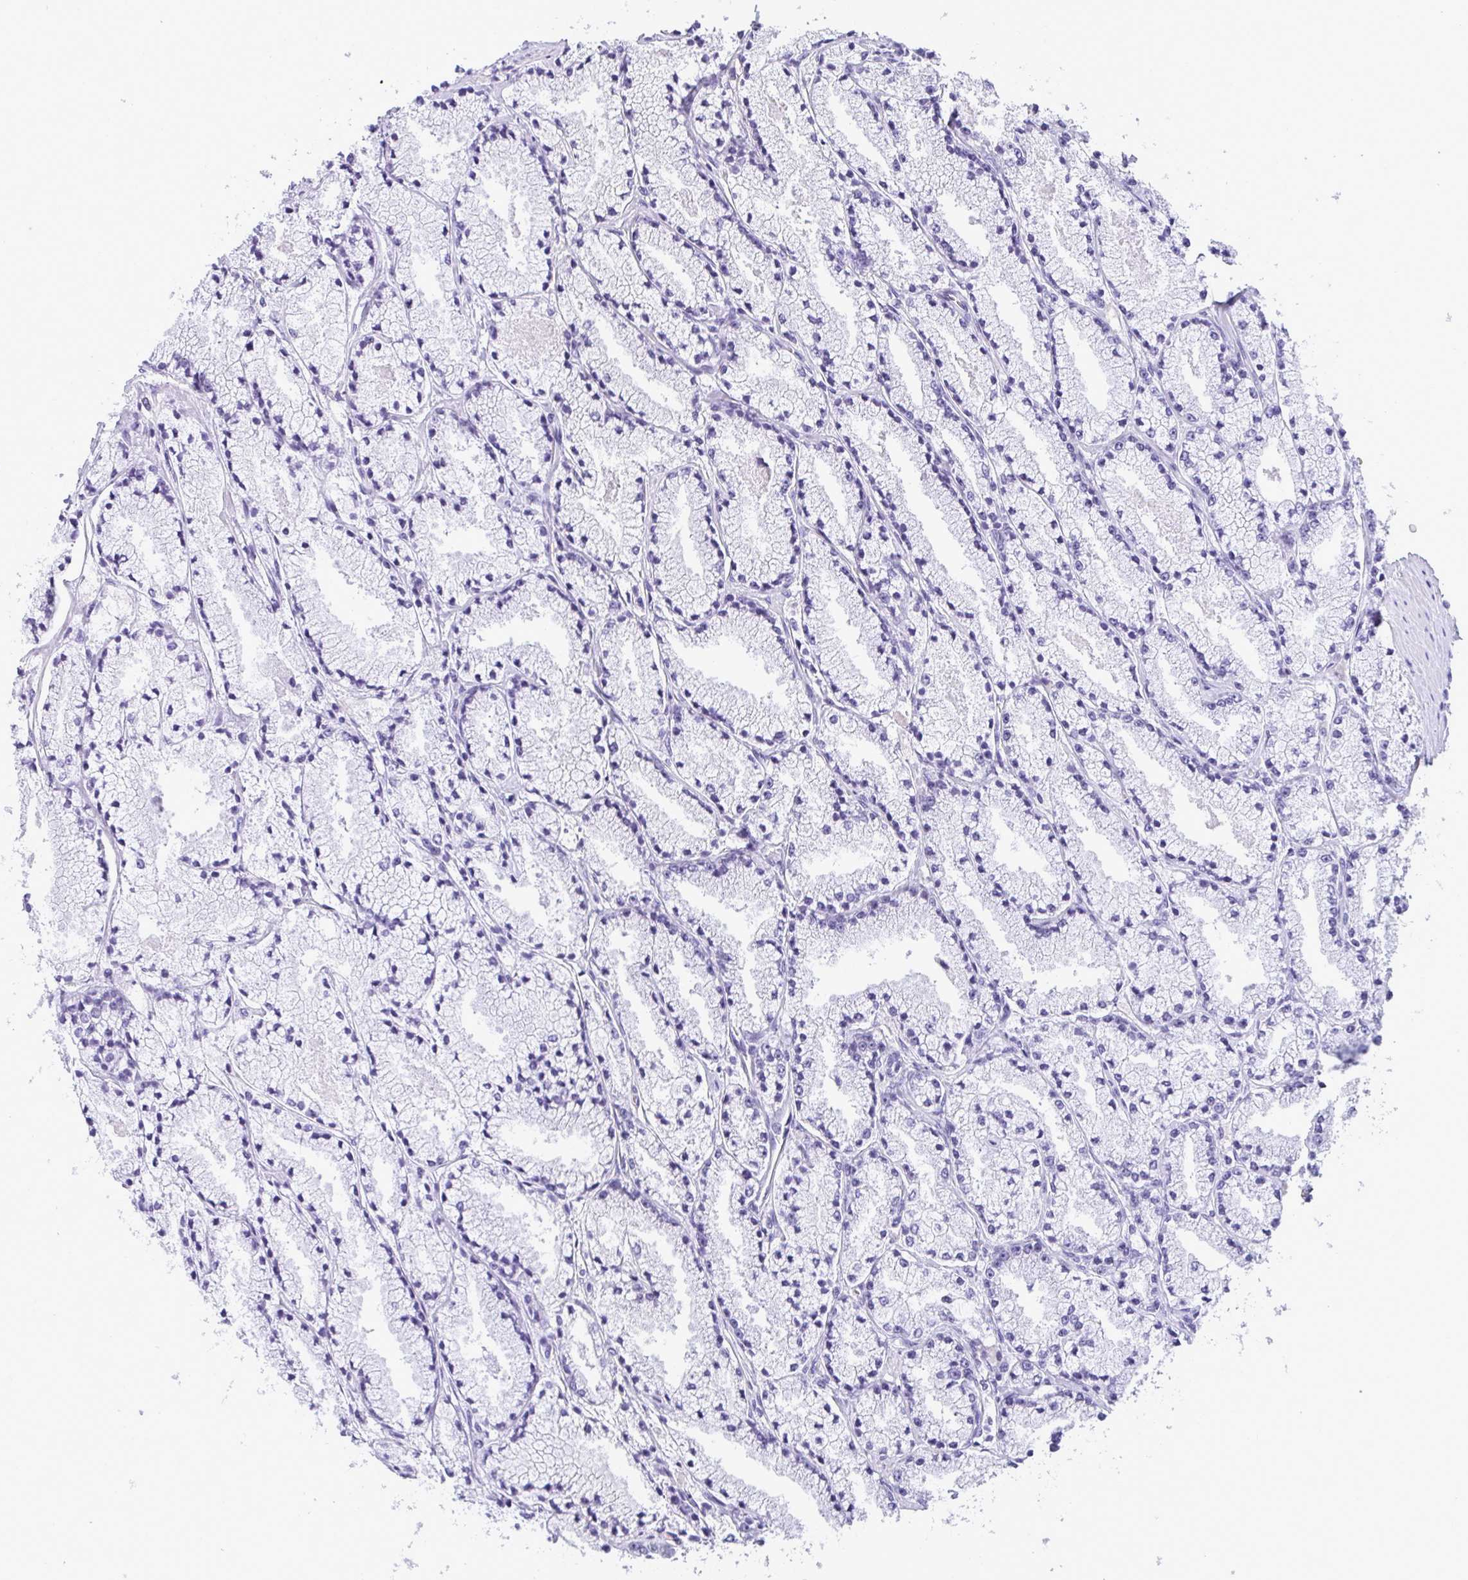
{"staining": {"intensity": "negative", "quantity": "none", "location": "none"}, "tissue": "prostate cancer", "cell_type": "Tumor cells", "image_type": "cancer", "snomed": [{"axis": "morphology", "description": "Adenocarcinoma, High grade"}, {"axis": "topography", "description": "Prostate"}], "caption": "The immunohistochemistry histopathology image has no significant positivity in tumor cells of adenocarcinoma (high-grade) (prostate) tissue.", "gene": "ZSWIM3", "patient": {"sex": "male", "age": 63}}